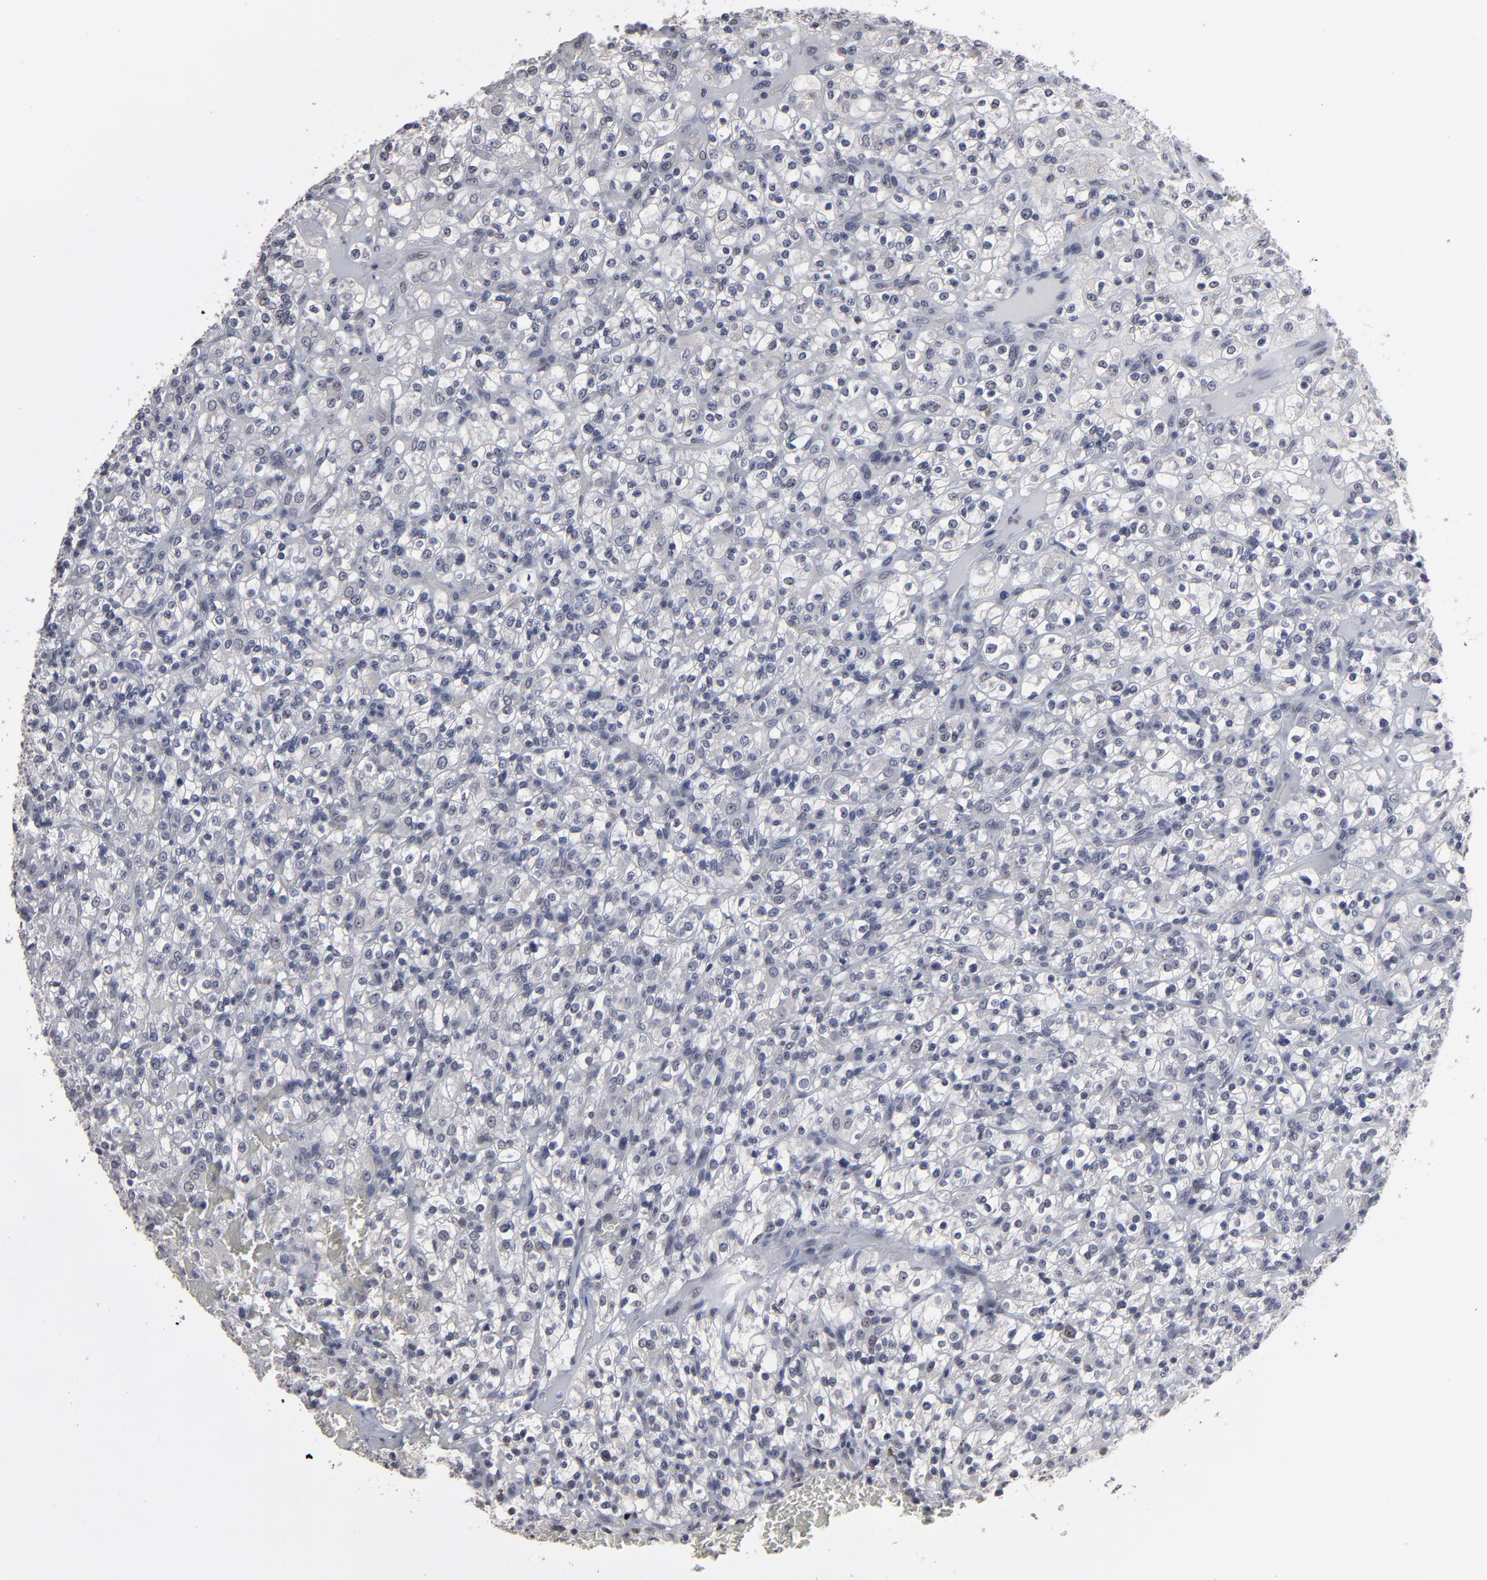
{"staining": {"intensity": "negative", "quantity": "none", "location": "none"}, "tissue": "renal cancer", "cell_type": "Tumor cells", "image_type": "cancer", "snomed": [{"axis": "morphology", "description": "Normal tissue, NOS"}, {"axis": "morphology", "description": "Adenocarcinoma, NOS"}, {"axis": "topography", "description": "Kidney"}], "caption": "An IHC histopathology image of renal cancer (adenocarcinoma) is shown. There is no staining in tumor cells of renal cancer (adenocarcinoma).", "gene": "SSRP1", "patient": {"sex": "female", "age": 72}}